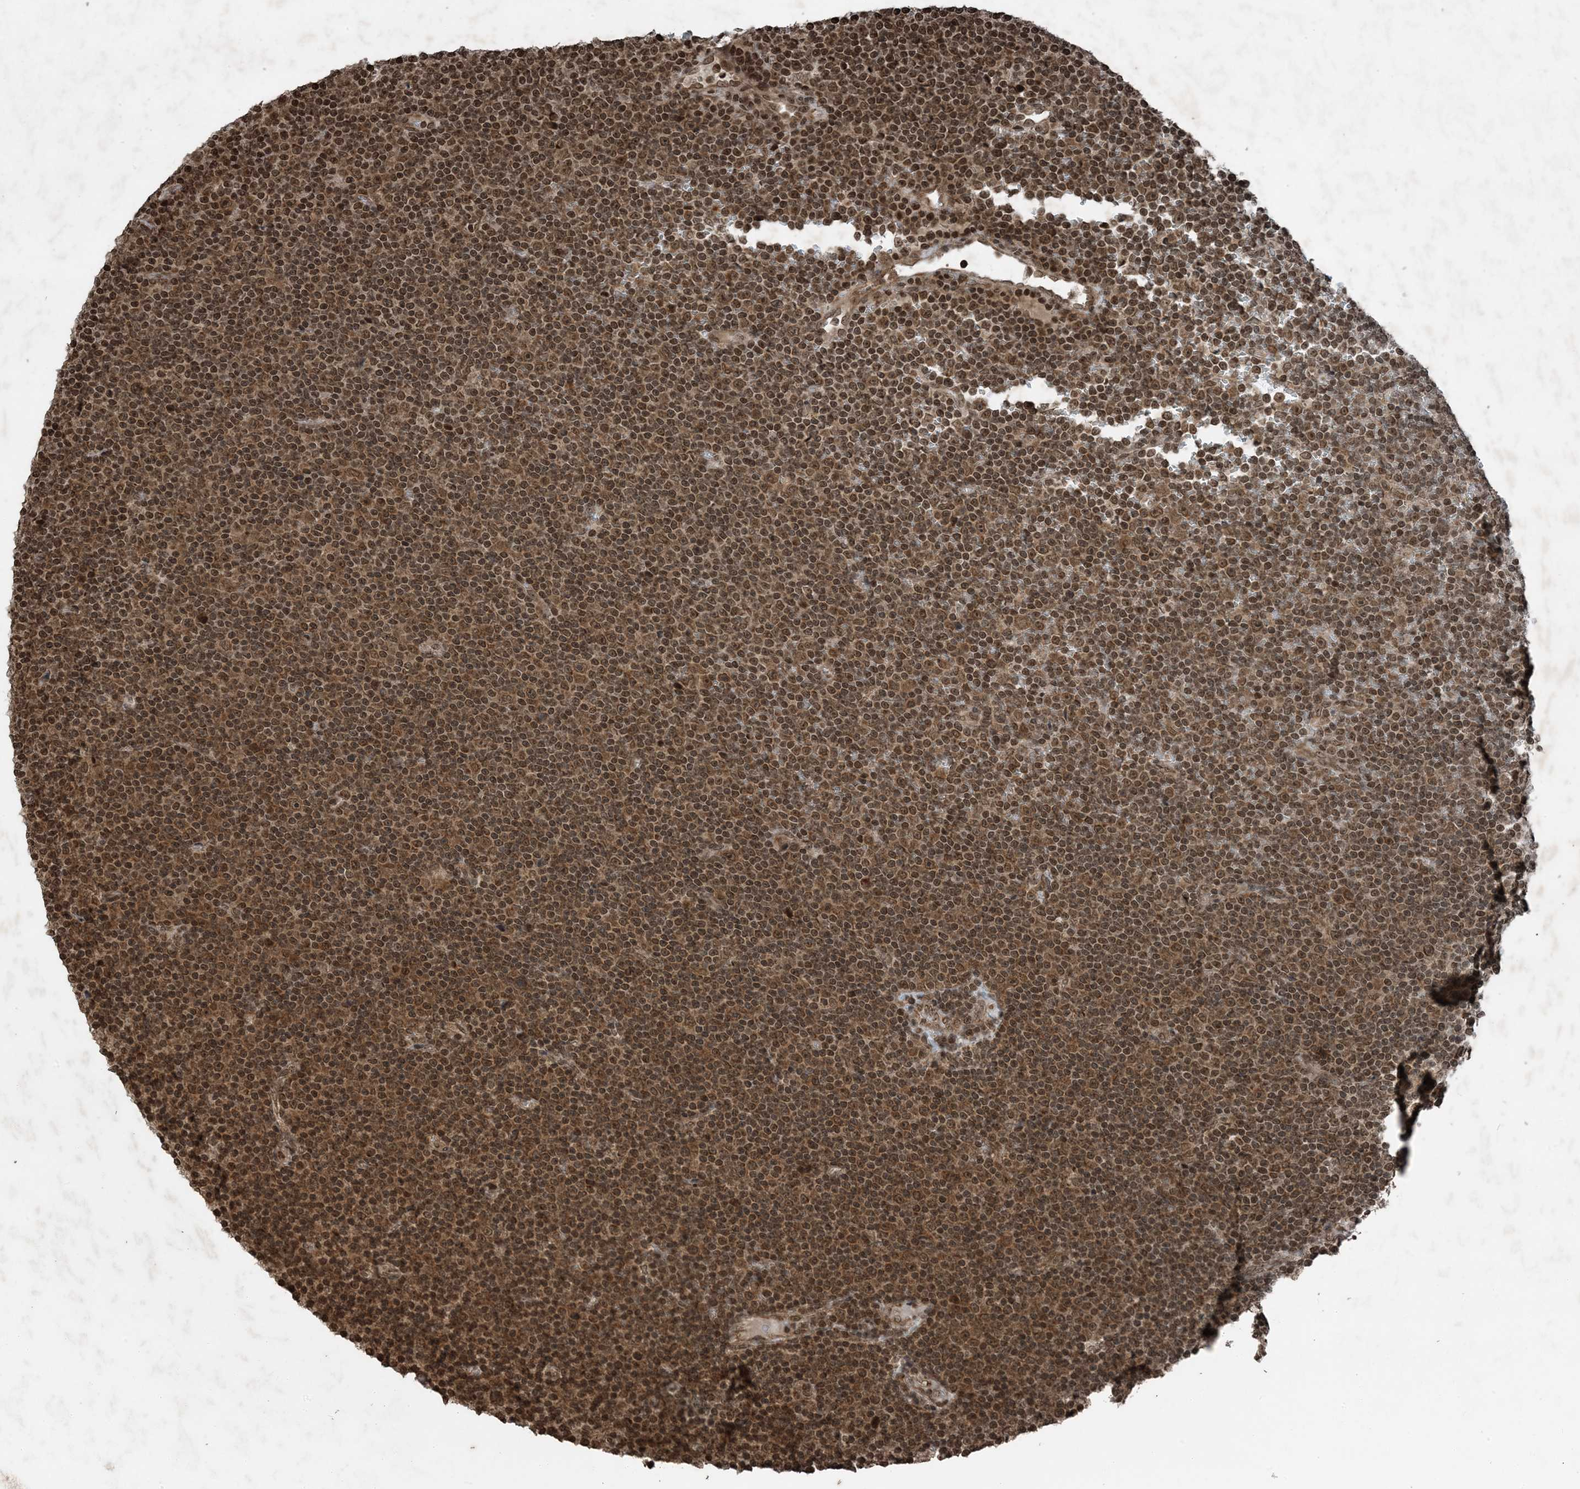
{"staining": {"intensity": "moderate", "quantity": ">75%", "location": "nuclear"}, "tissue": "lymphoma", "cell_type": "Tumor cells", "image_type": "cancer", "snomed": [{"axis": "morphology", "description": "Malignant lymphoma, non-Hodgkin's type, Low grade"}, {"axis": "topography", "description": "Lymph node"}], "caption": "DAB immunohistochemical staining of lymphoma demonstrates moderate nuclear protein positivity in about >75% of tumor cells.", "gene": "ZFAND2B", "patient": {"sex": "female", "age": 67}}